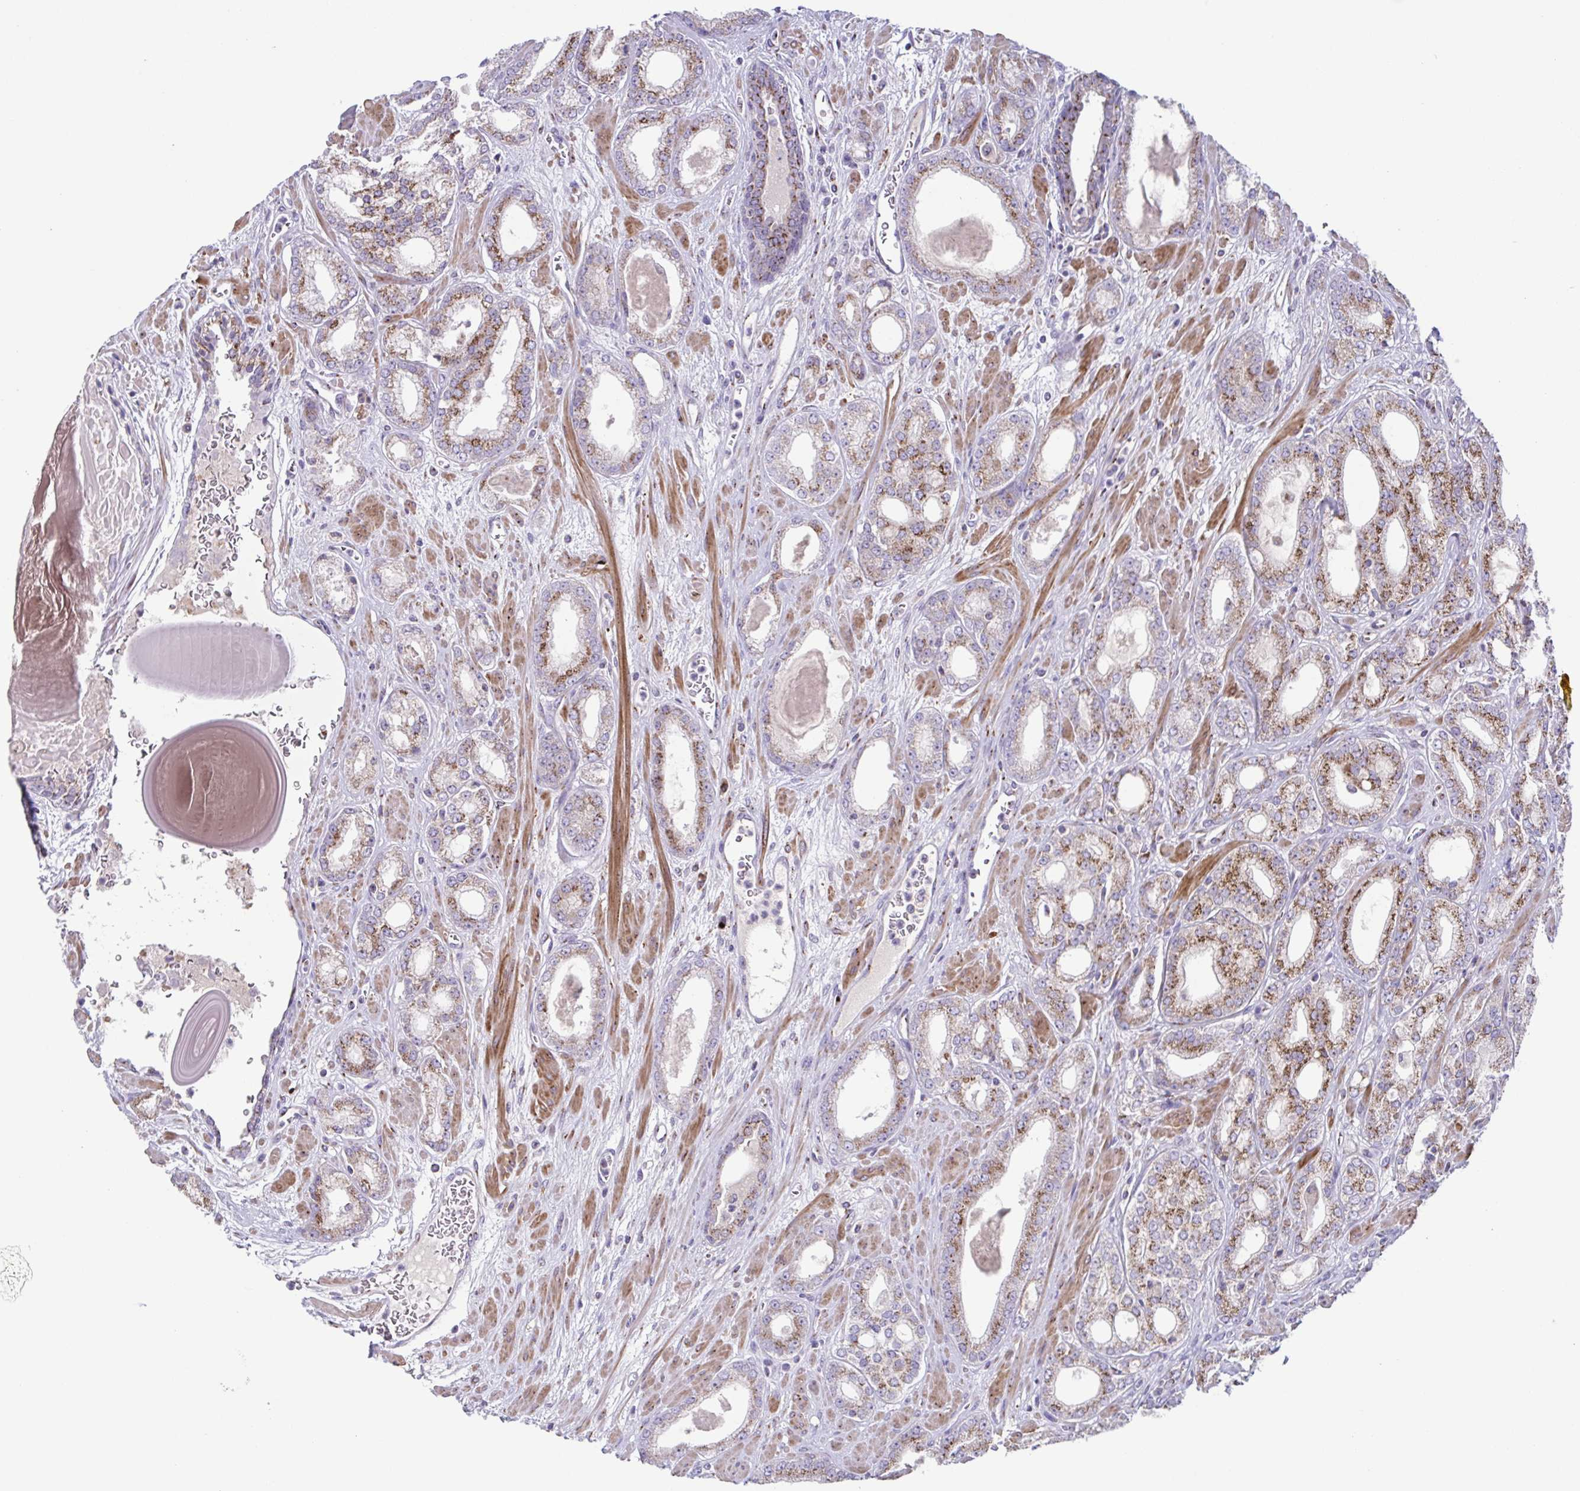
{"staining": {"intensity": "strong", "quantity": "<25%", "location": "cytoplasmic/membranous"}, "tissue": "prostate cancer", "cell_type": "Tumor cells", "image_type": "cancer", "snomed": [{"axis": "morphology", "description": "Adenocarcinoma, High grade"}, {"axis": "topography", "description": "Prostate"}], "caption": "Immunohistochemistry (IHC) histopathology image of adenocarcinoma (high-grade) (prostate) stained for a protein (brown), which demonstrates medium levels of strong cytoplasmic/membranous positivity in about <25% of tumor cells.", "gene": "COL17A1", "patient": {"sex": "male", "age": 64}}